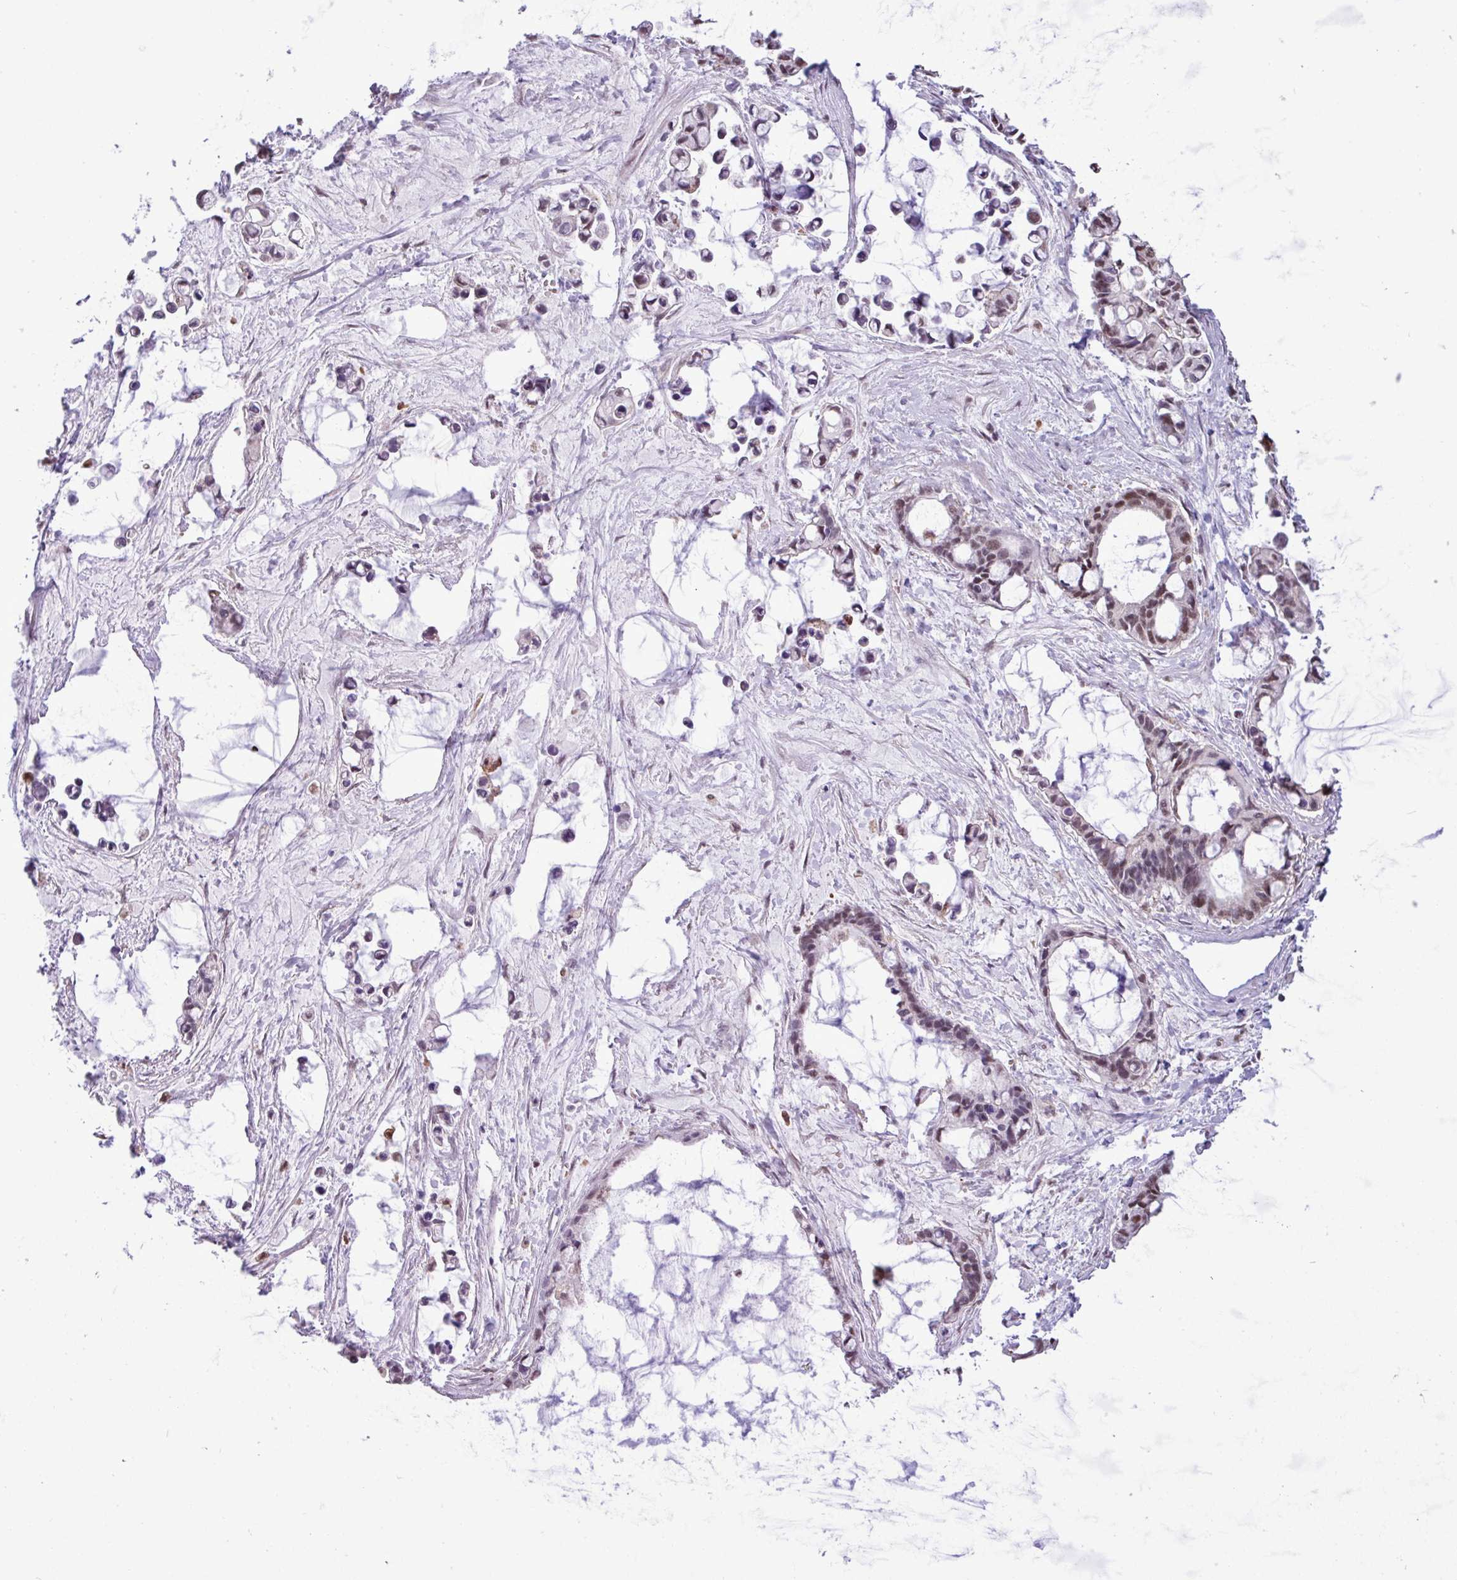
{"staining": {"intensity": "moderate", "quantity": "<25%", "location": "nuclear"}, "tissue": "ovarian cancer", "cell_type": "Tumor cells", "image_type": "cancer", "snomed": [{"axis": "morphology", "description": "Cystadenocarcinoma, mucinous, NOS"}, {"axis": "topography", "description": "Ovary"}], "caption": "Ovarian cancer (mucinous cystadenocarcinoma) stained for a protein (brown) reveals moderate nuclear positive expression in approximately <25% of tumor cells.", "gene": "CHST11", "patient": {"sex": "female", "age": 63}}